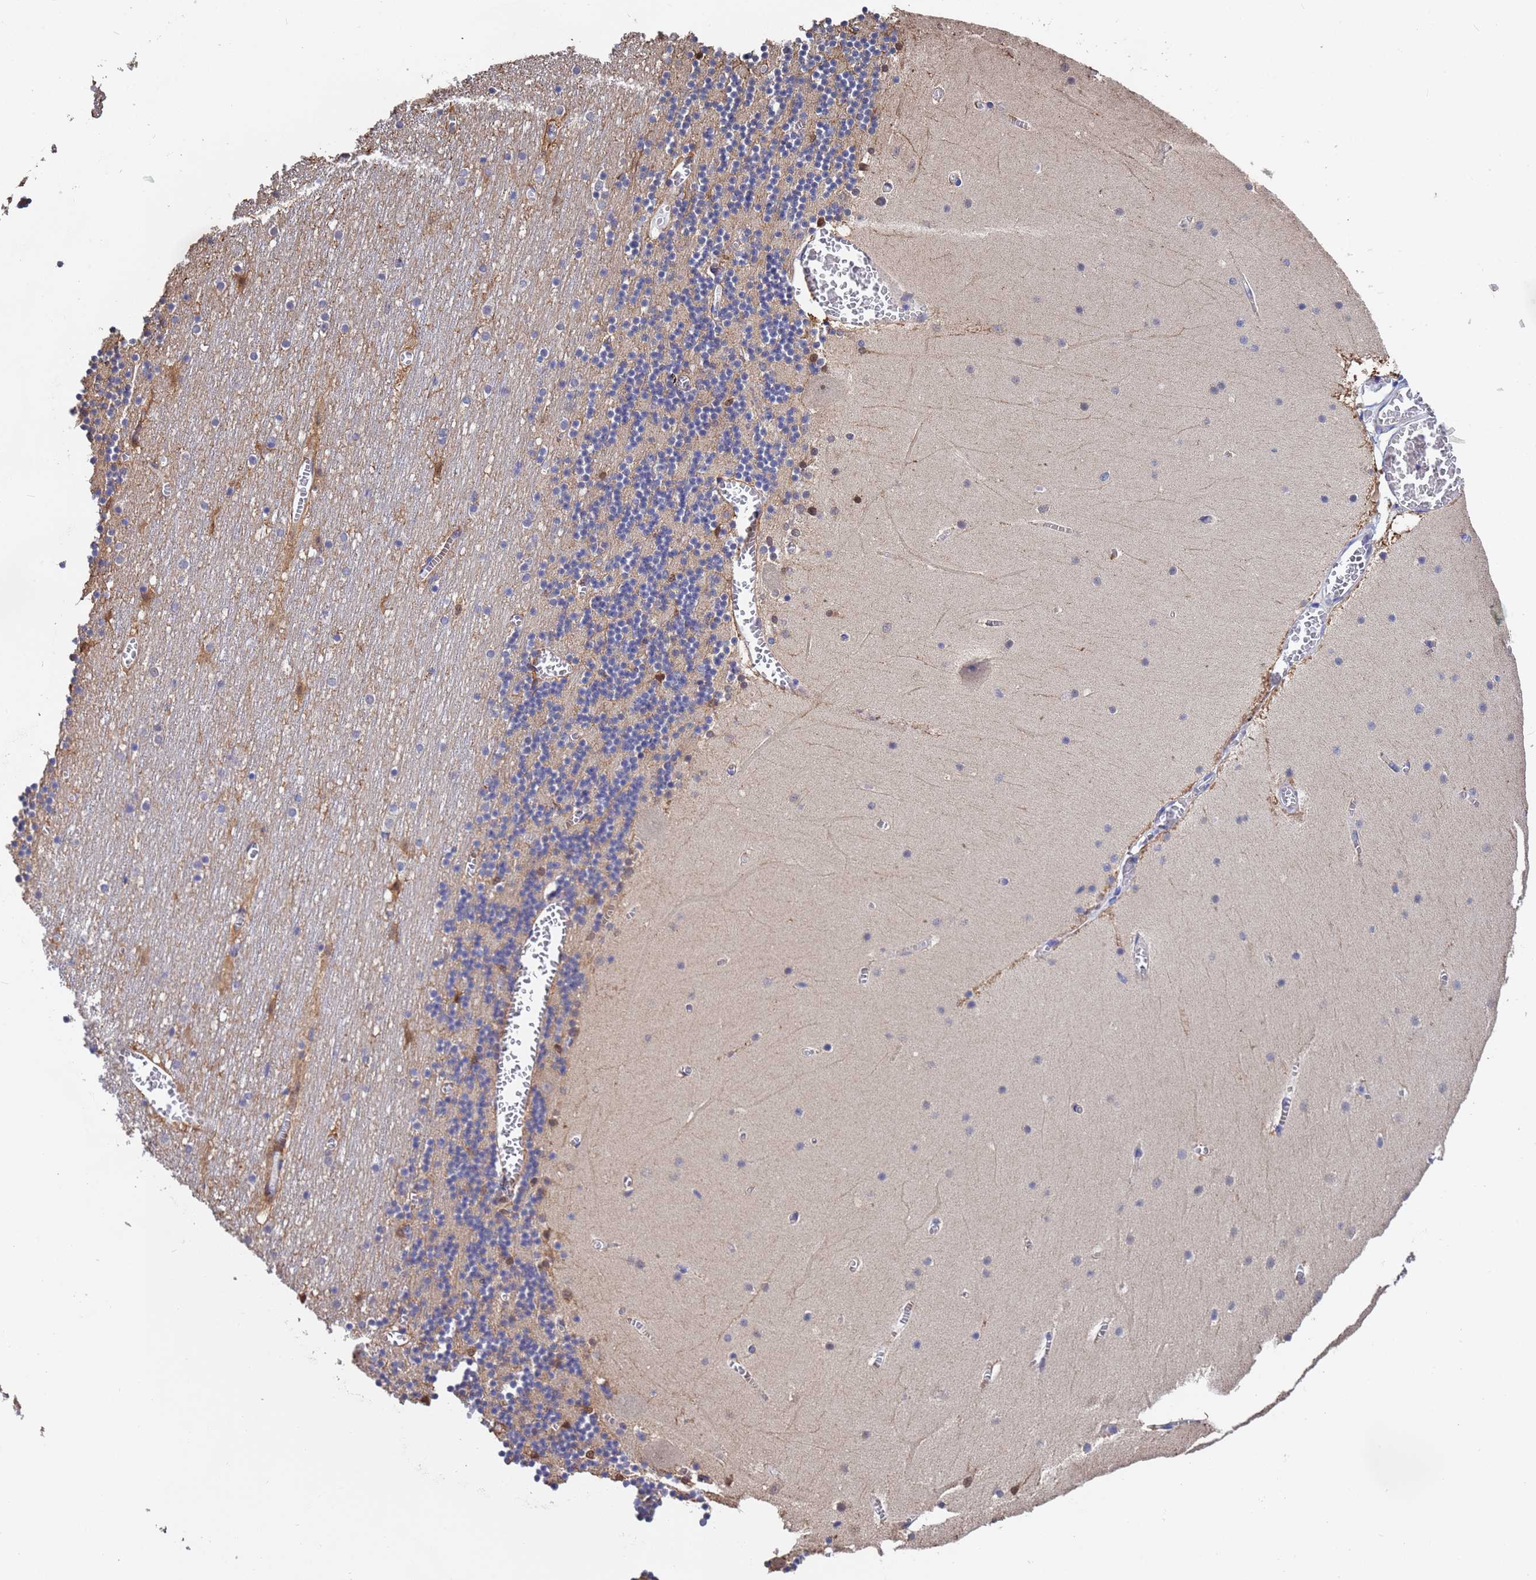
{"staining": {"intensity": "weak", "quantity": "25%-75%", "location": "cytoplasmic/membranous"}, "tissue": "cerebellum", "cell_type": "Cells in granular layer", "image_type": "normal", "snomed": [{"axis": "morphology", "description": "Normal tissue, NOS"}, {"axis": "topography", "description": "Cerebellum"}], "caption": "Immunohistochemical staining of normal cerebellum reveals weak cytoplasmic/membranous protein expression in about 25%-75% of cells in granular layer. Nuclei are stained in blue.", "gene": "FAM25A", "patient": {"sex": "female", "age": 28}}